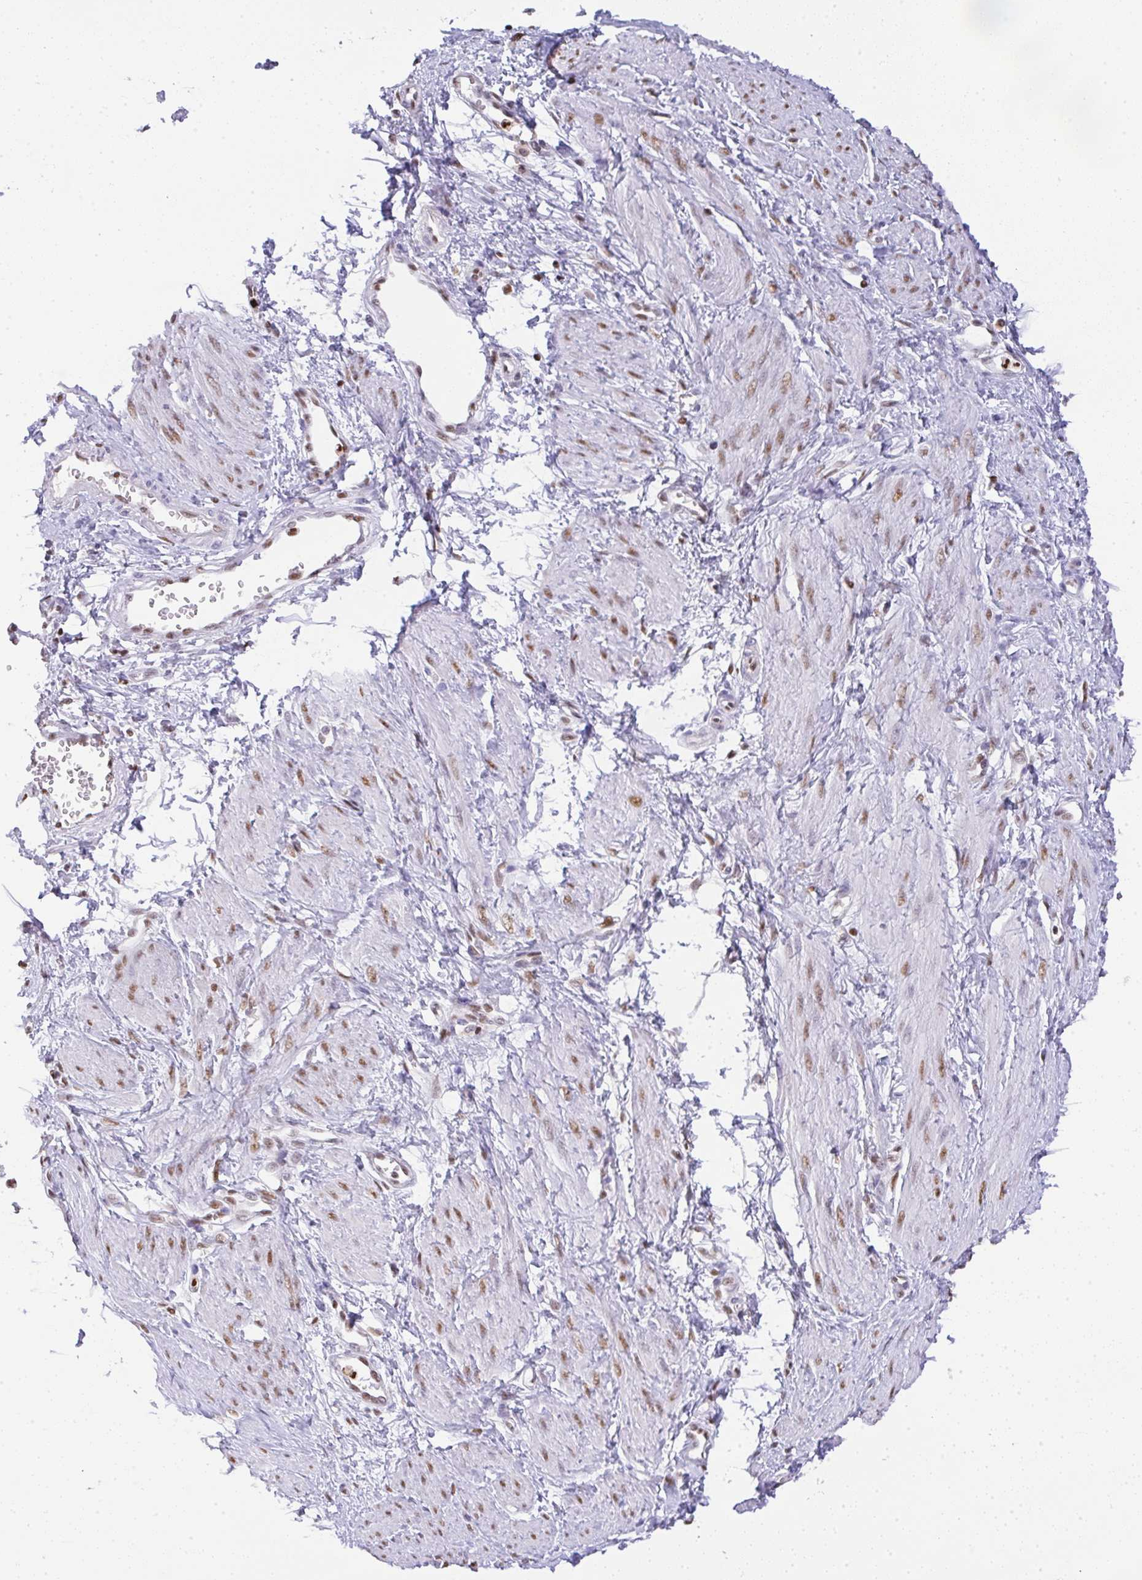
{"staining": {"intensity": "weak", "quantity": "25%-75%", "location": "nuclear"}, "tissue": "smooth muscle", "cell_type": "Smooth muscle cells", "image_type": "normal", "snomed": [{"axis": "morphology", "description": "Normal tissue, NOS"}, {"axis": "topography", "description": "Smooth muscle"}, {"axis": "topography", "description": "Uterus"}], "caption": "Smooth muscle stained with immunohistochemistry (IHC) exhibits weak nuclear staining in about 25%-75% of smooth muscle cells.", "gene": "BBX", "patient": {"sex": "female", "age": 39}}